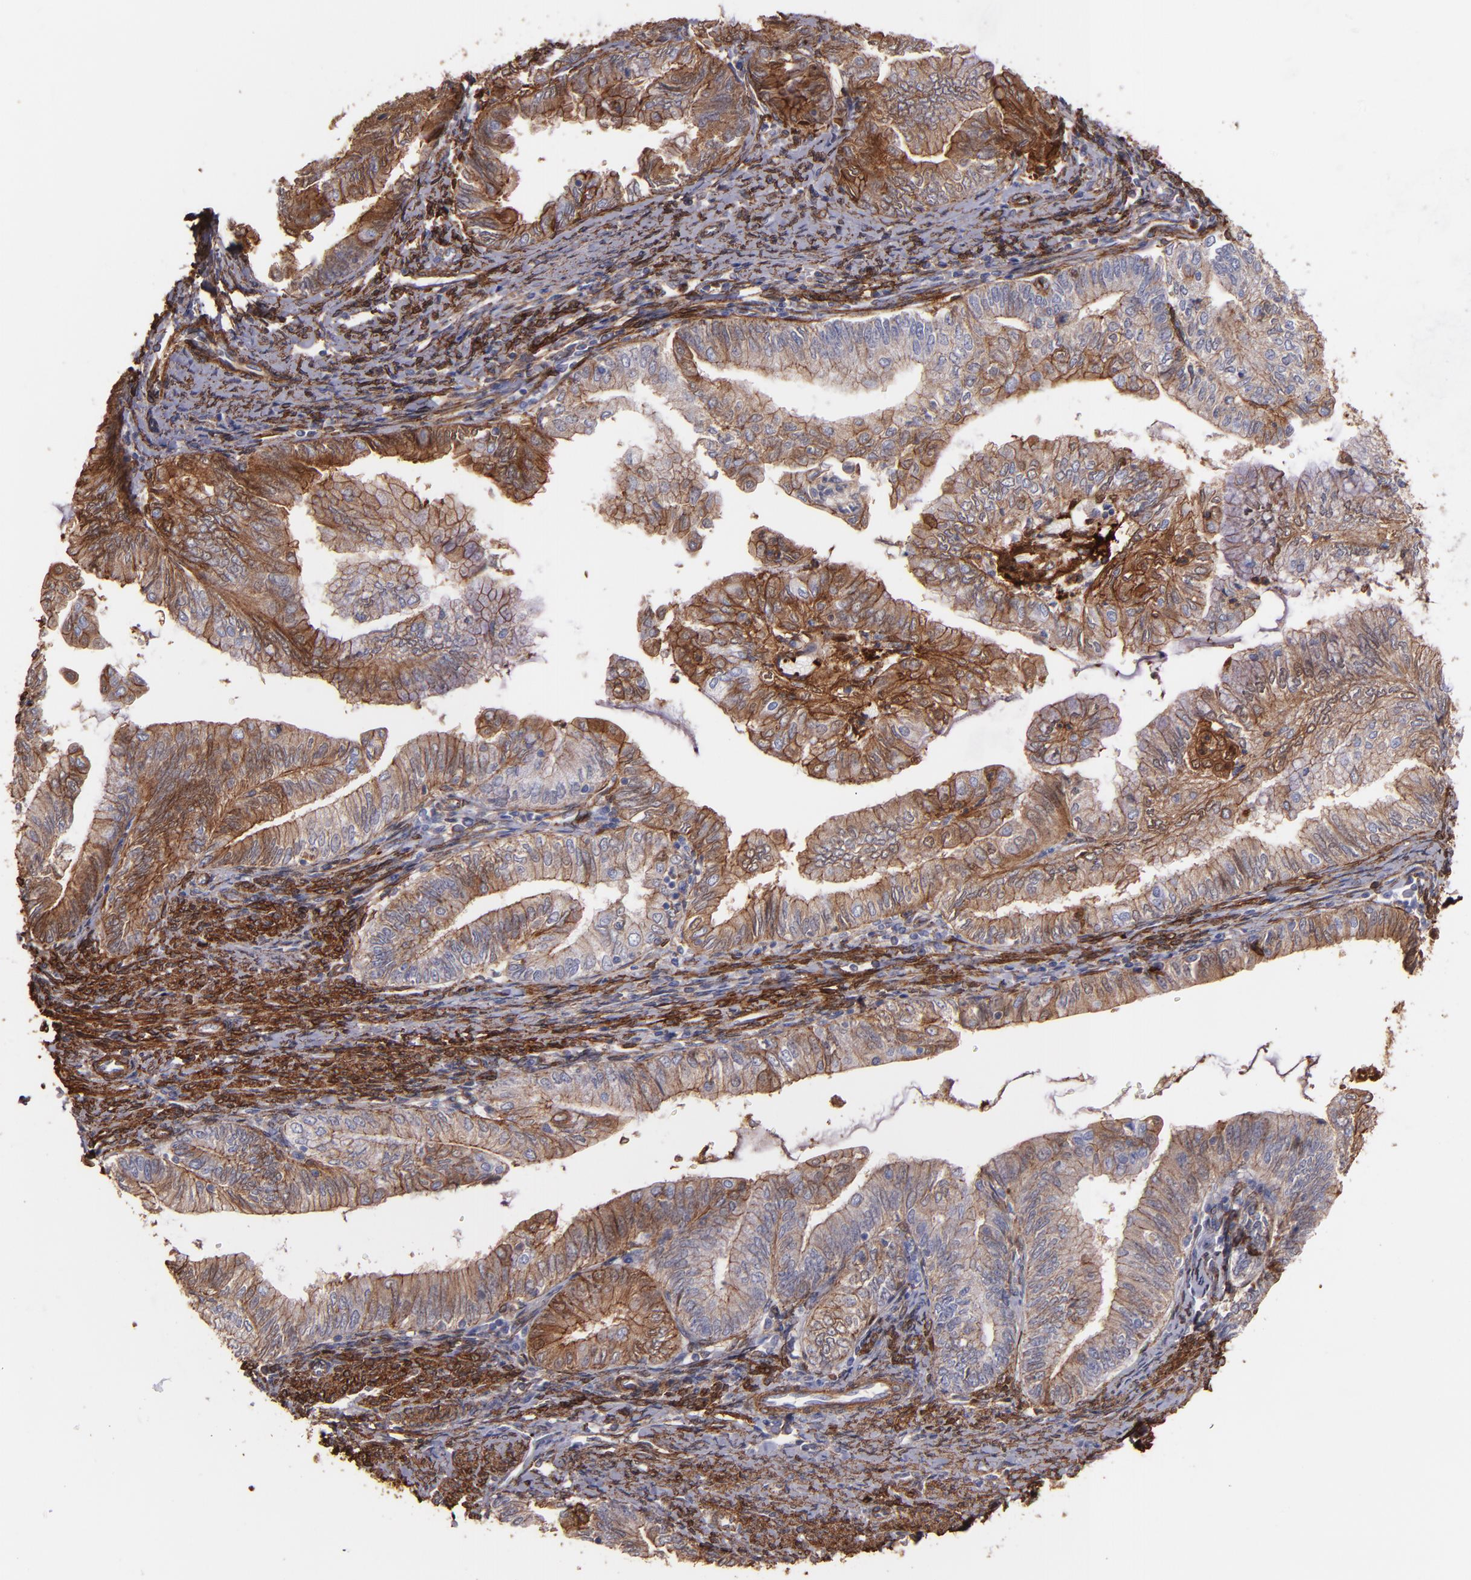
{"staining": {"intensity": "moderate", "quantity": "25%-75%", "location": "cytoplasmic/membranous"}, "tissue": "endometrial cancer", "cell_type": "Tumor cells", "image_type": "cancer", "snomed": [{"axis": "morphology", "description": "Adenocarcinoma, NOS"}, {"axis": "topography", "description": "Endometrium"}], "caption": "Tumor cells display moderate cytoplasmic/membranous positivity in approximately 25%-75% of cells in endometrial cancer (adenocarcinoma). (DAB IHC with brightfield microscopy, high magnification).", "gene": "VCL", "patient": {"sex": "female", "age": 66}}